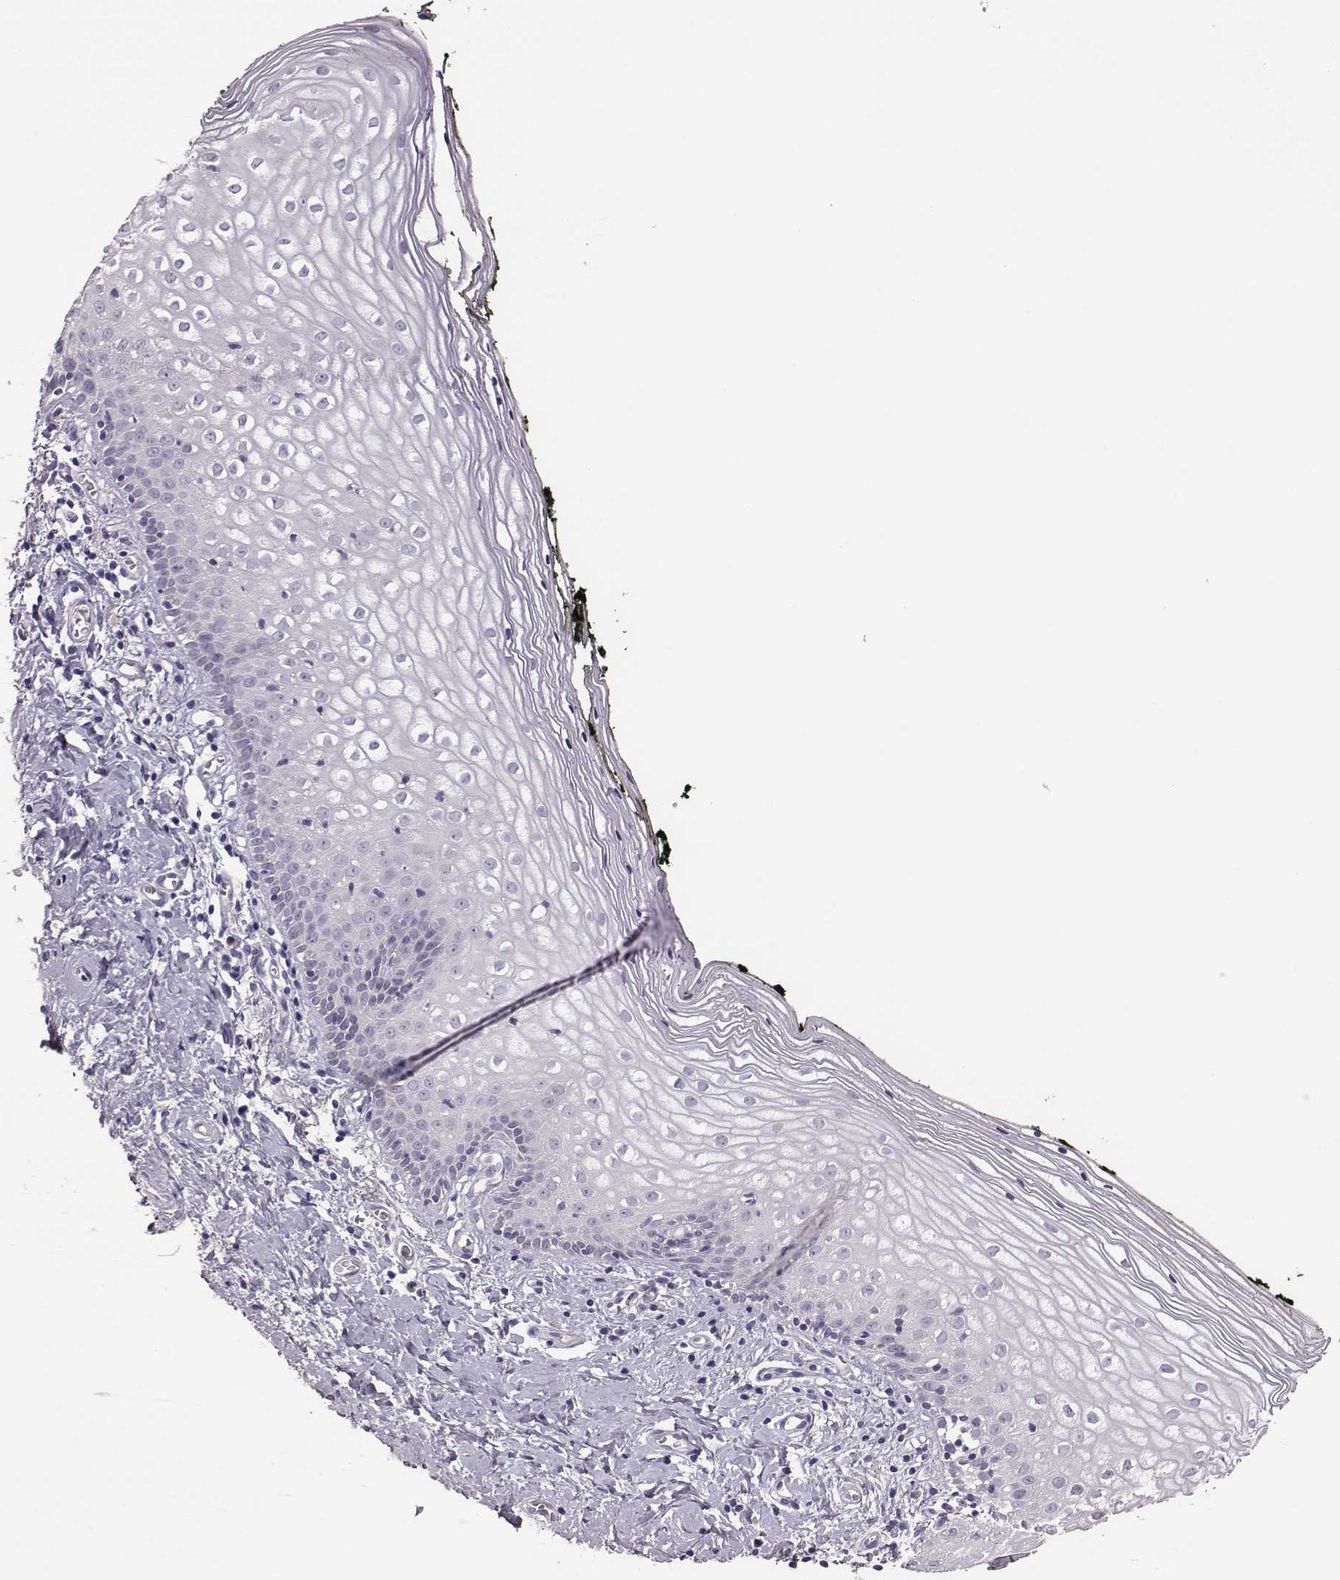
{"staining": {"intensity": "negative", "quantity": "none", "location": "none"}, "tissue": "vagina", "cell_type": "Squamous epithelial cells", "image_type": "normal", "snomed": [{"axis": "morphology", "description": "Normal tissue, NOS"}, {"axis": "topography", "description": "Vagina"}], "caption": "Protein analysis of benign vagina reveals no significant staining in squamous epithelial cells.", "gene": "KMO", "patient": {"sex": "female", "age": 47}}